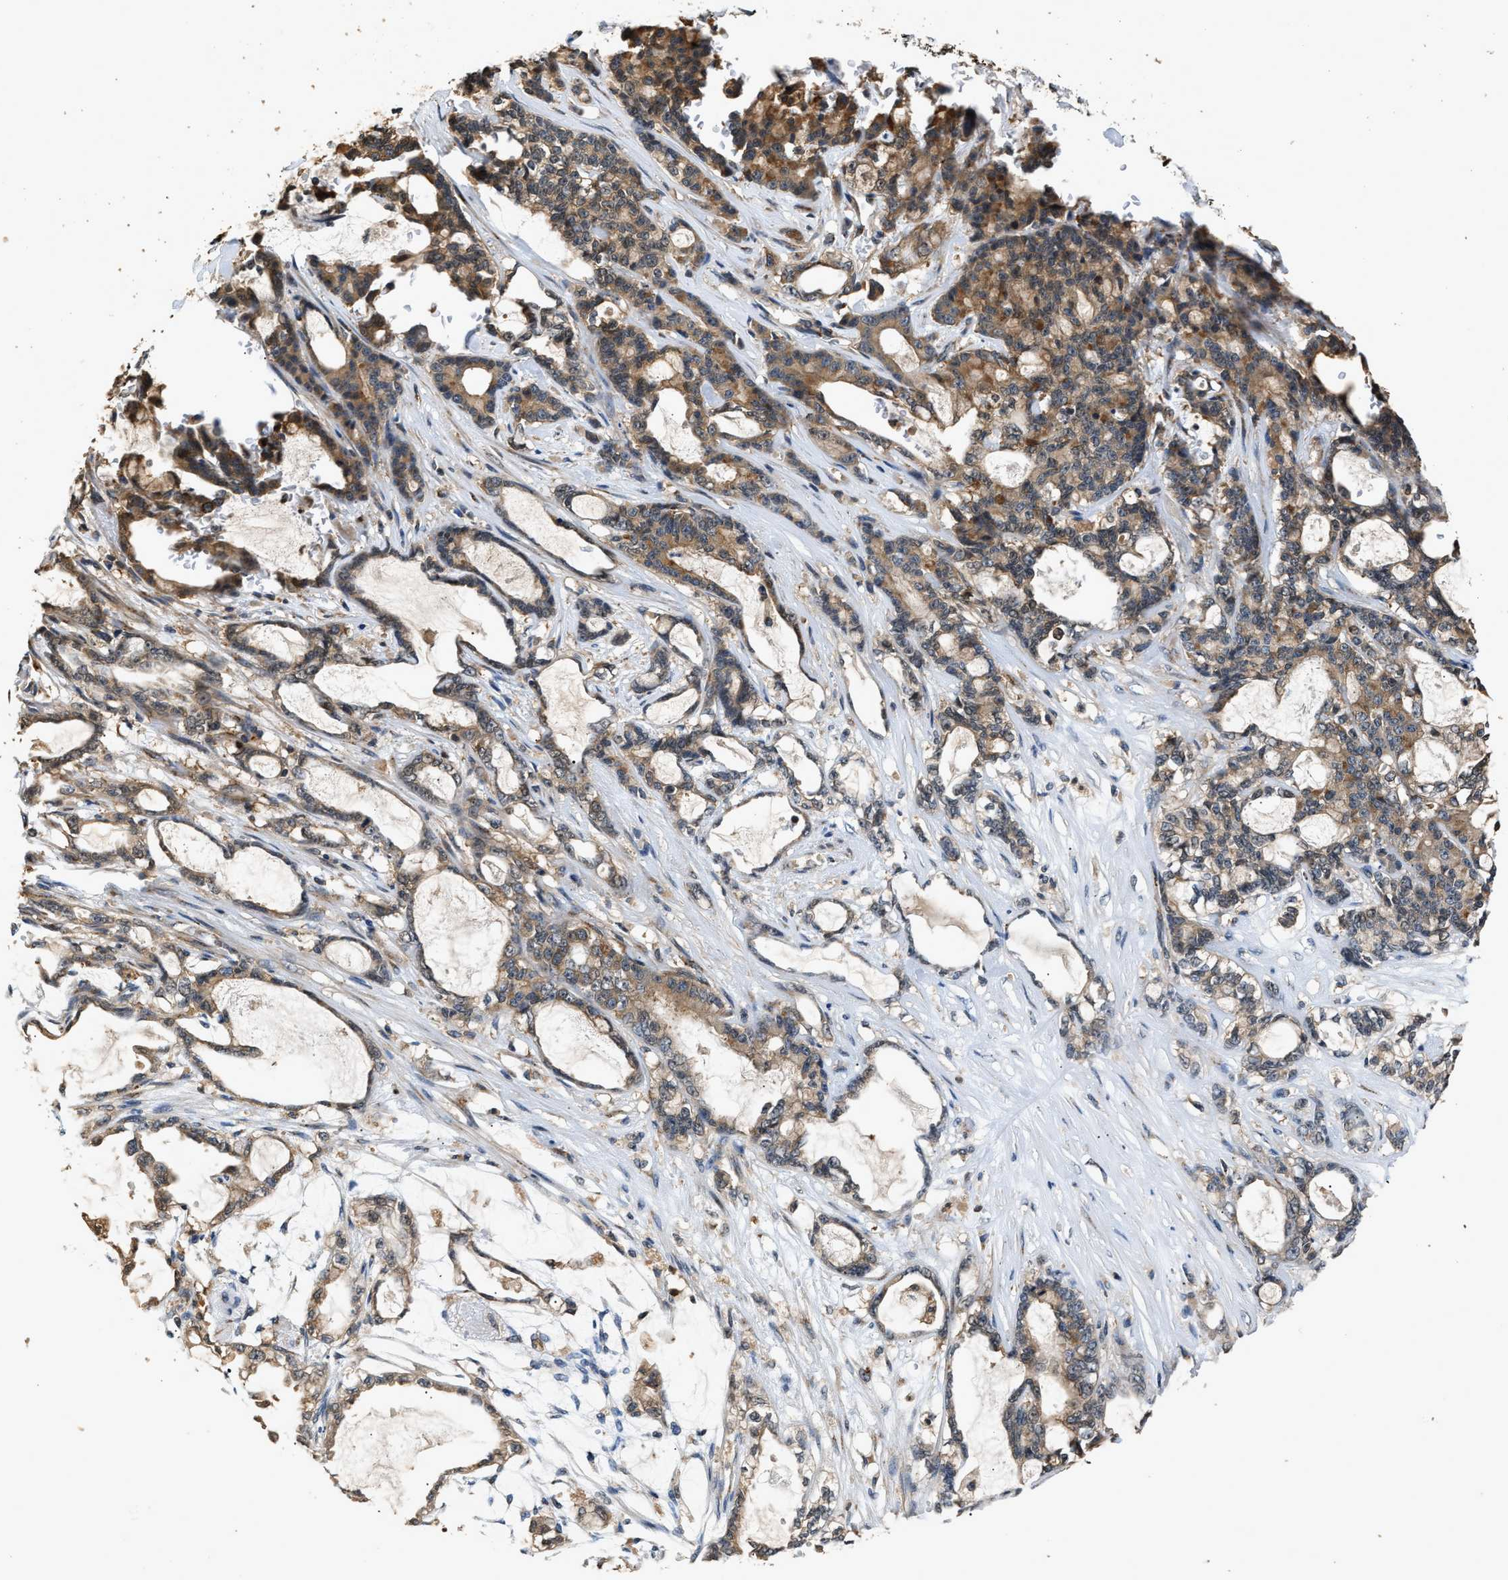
{"staining": {"intensity": "moderate", "quantity": ">75%", "location": "cytoplasmic/membranous"}, "tissue": "pancreatic cancer", "cell_type": "Tumor cells", "image_type": "cancer", "snomed": [{"axis": "morphology", "description": "Adenocarcinoma, NOS"}, {"axis": "topography", "description": "Pancreas"}], "caption": "Tumor cells display moderate cytoplasmic/membranous positivity in approximately >75% of cells in pancreatic cancer. (DAB (3,3'-diaminobenzidine) IHC, brown staining for protein, blue staining for nuclei).", "gene": "CHUK", "patient": {"sex": "female", "age": 73}}